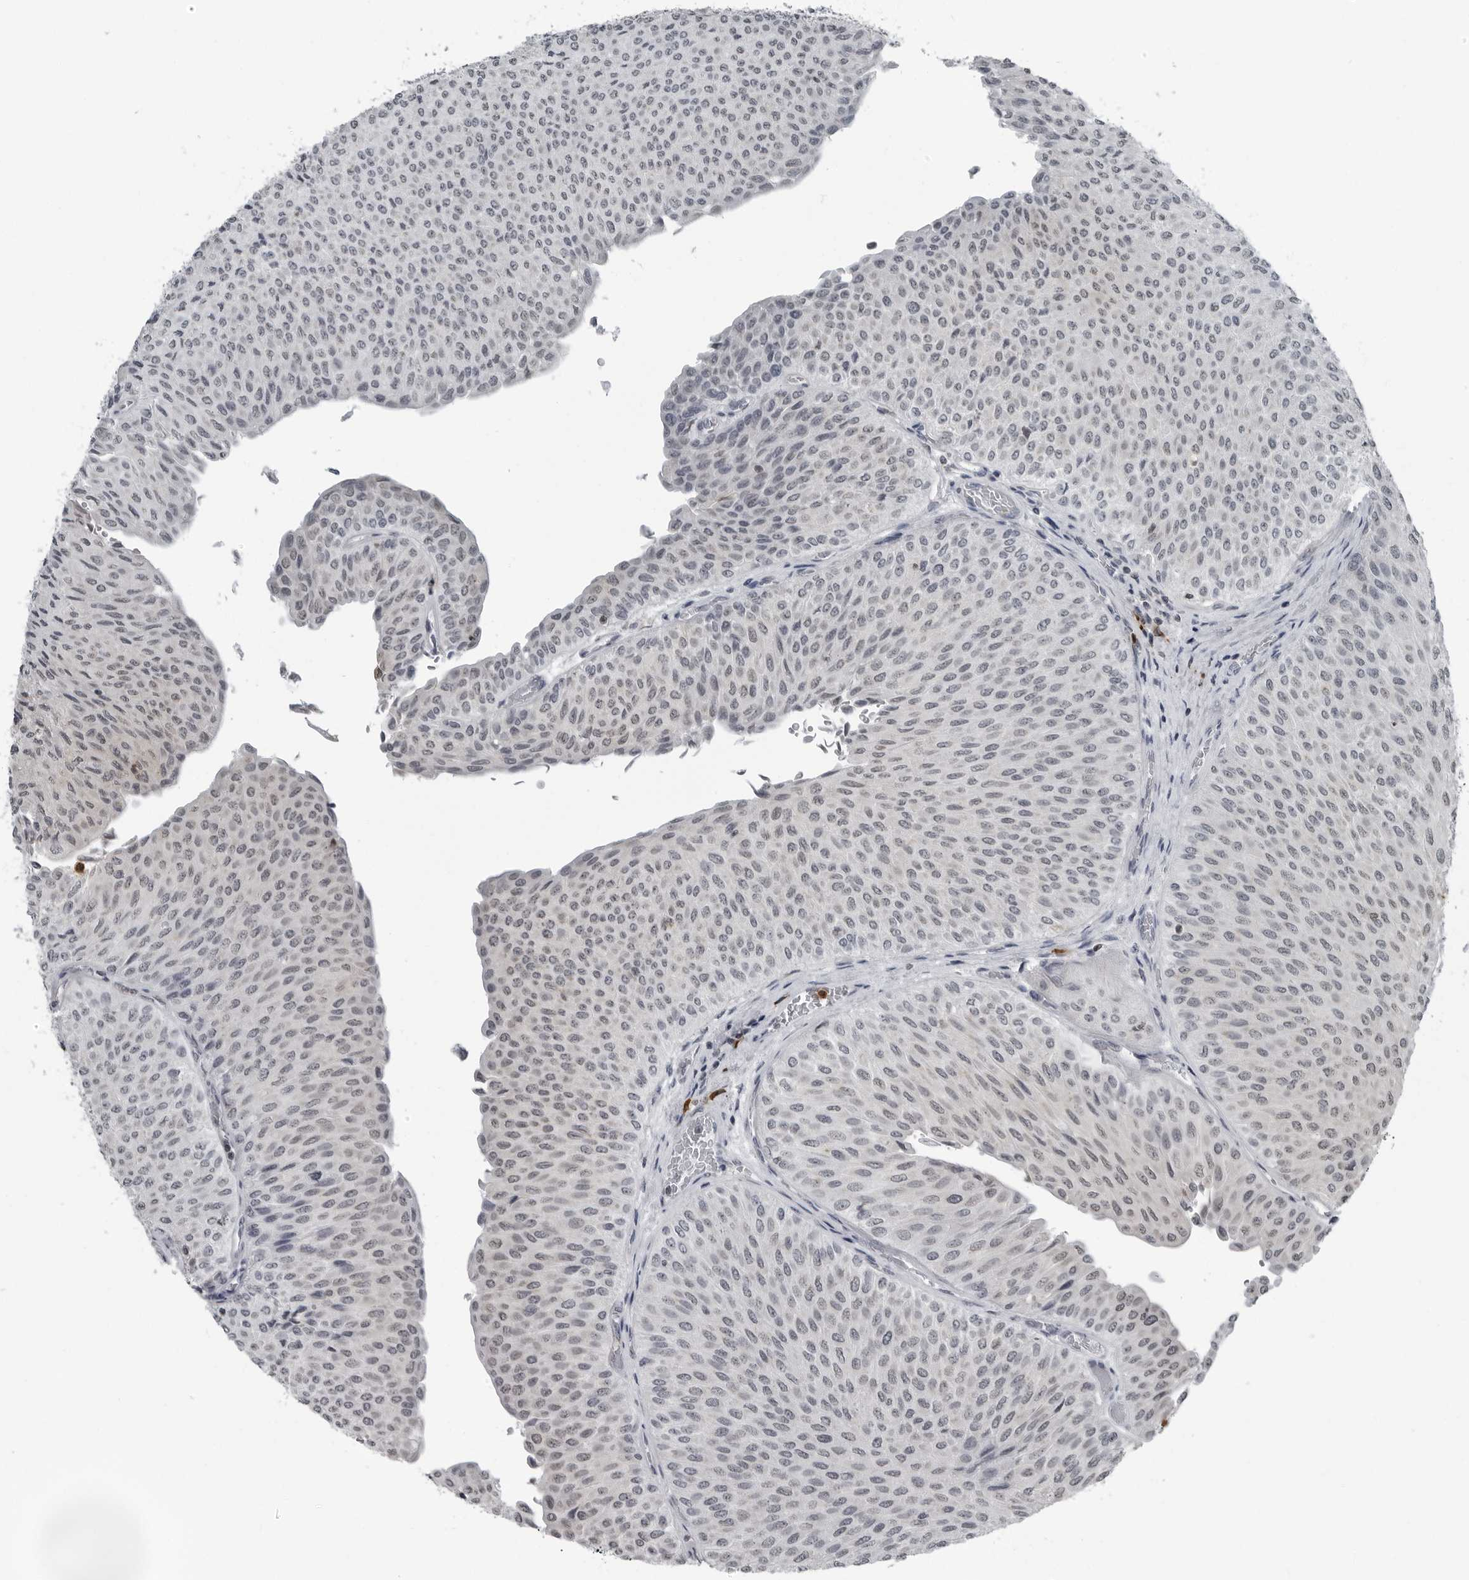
{"staining": {"intensity": "negative", "quantity": "none", "location": "none"}, "tissue": "urothelial cancer", "cell_type": "Tumor cells", "image_type": "cancer", "snomed": [{"axis": "morphology", "description": "Urothelial carcinoma, Low grade"}, {"axis": "topography", "description": "Urinary bladder"}], "caption": "Immunohistochemistry (IHC) image of neoplastic tissue: human urothelial carcinoma (low-grade) stained with DAB (3,3'-diaminobenzidine) reveals no significant protein expression in tumor cells.", "gene": "RTCA", "patient": {"sex": "male", "age": 78}}